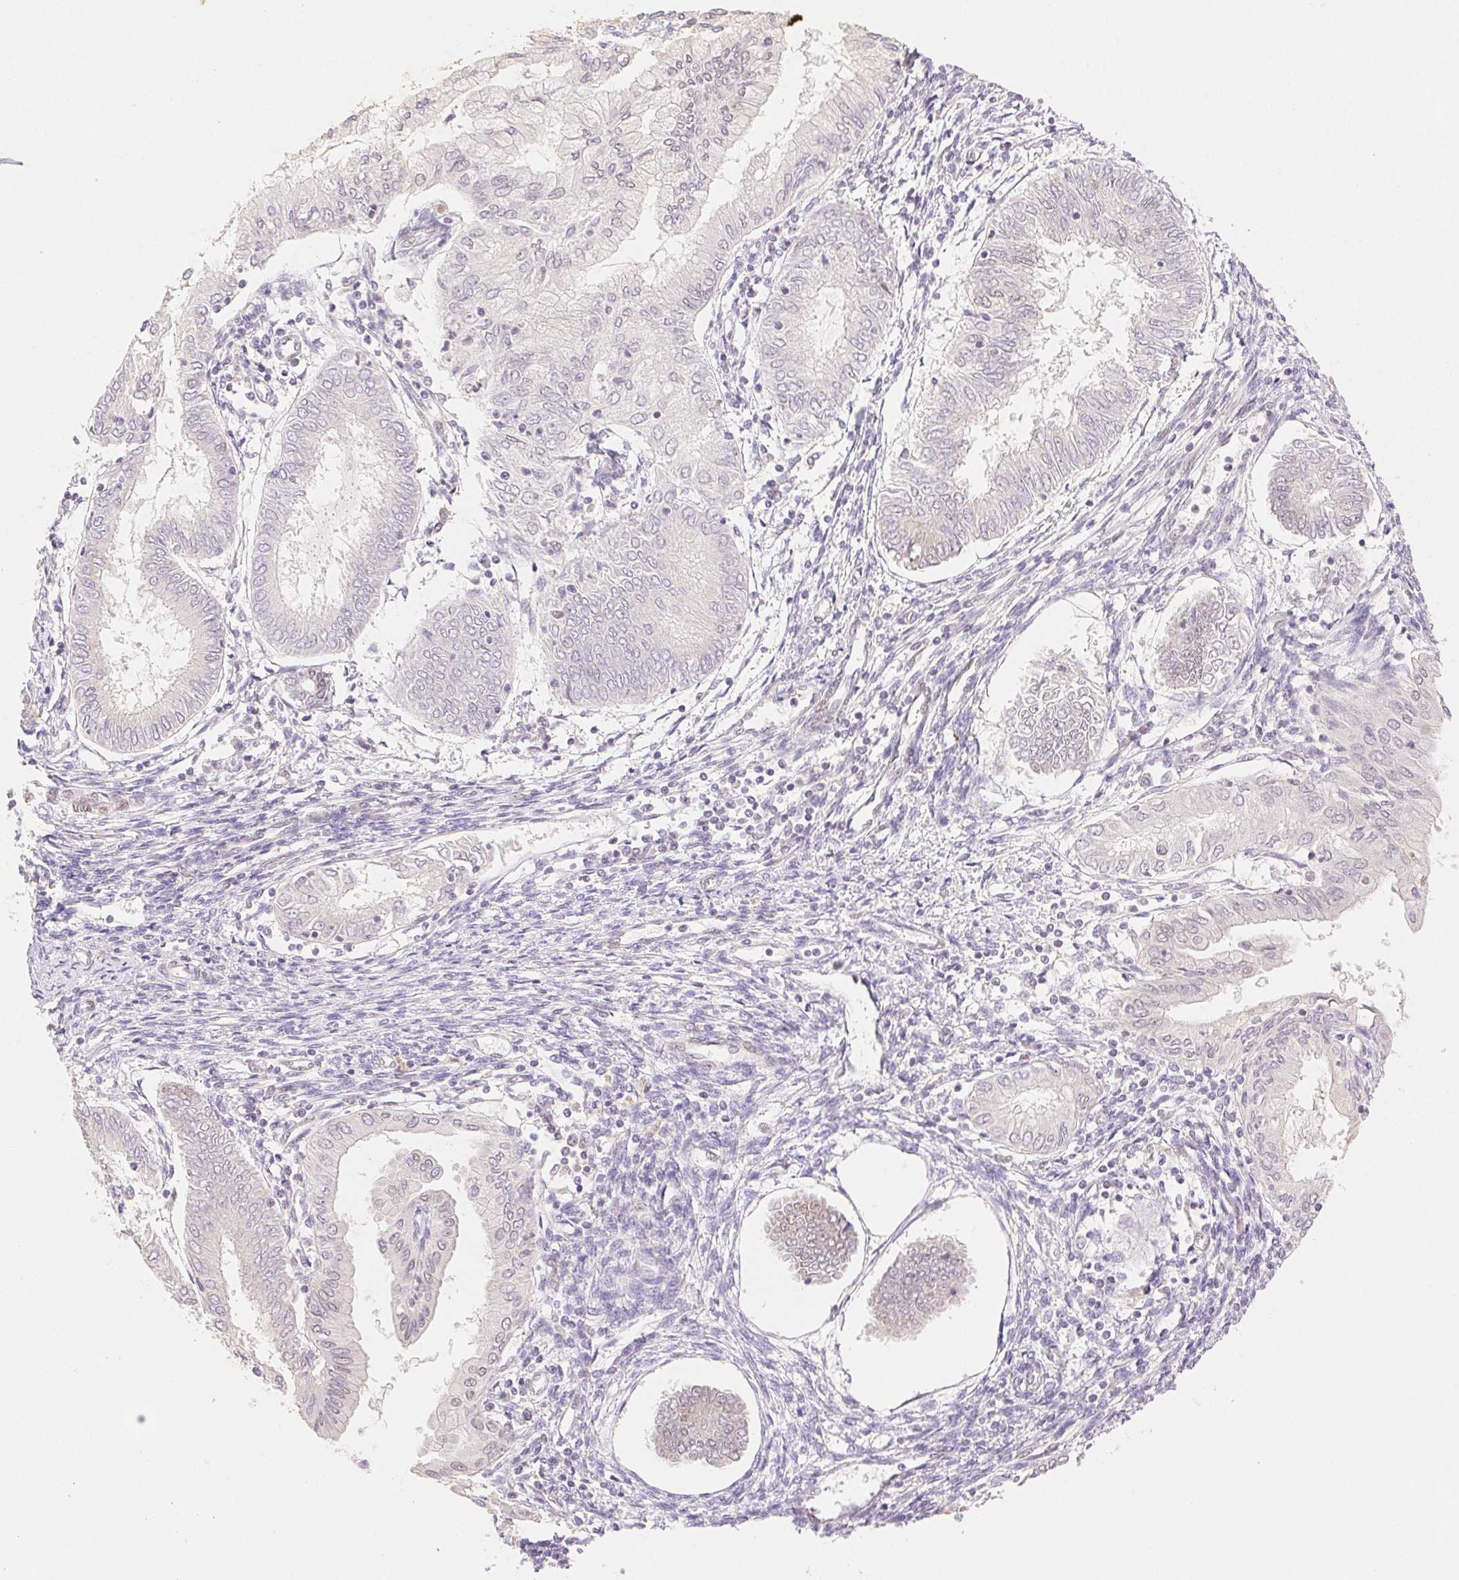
{"staining": {"intensity": "negative", "quantity": "none", "location": "none"}, "tissue": "endometrial cancer", "cell_type": "Tumor cells", "image_type": "cancer", "snomed": [{"axis": "morphology", "description": "Adenocarcinoma, NOS"}, {"axis": "topography", "description": "Endometrium"}], "caption": "There is no significant expression in tumor cells of endometrial adenocarcinoma.", "gene": "H2AZ2", "patient": {"sex": "female", "age": 68}}